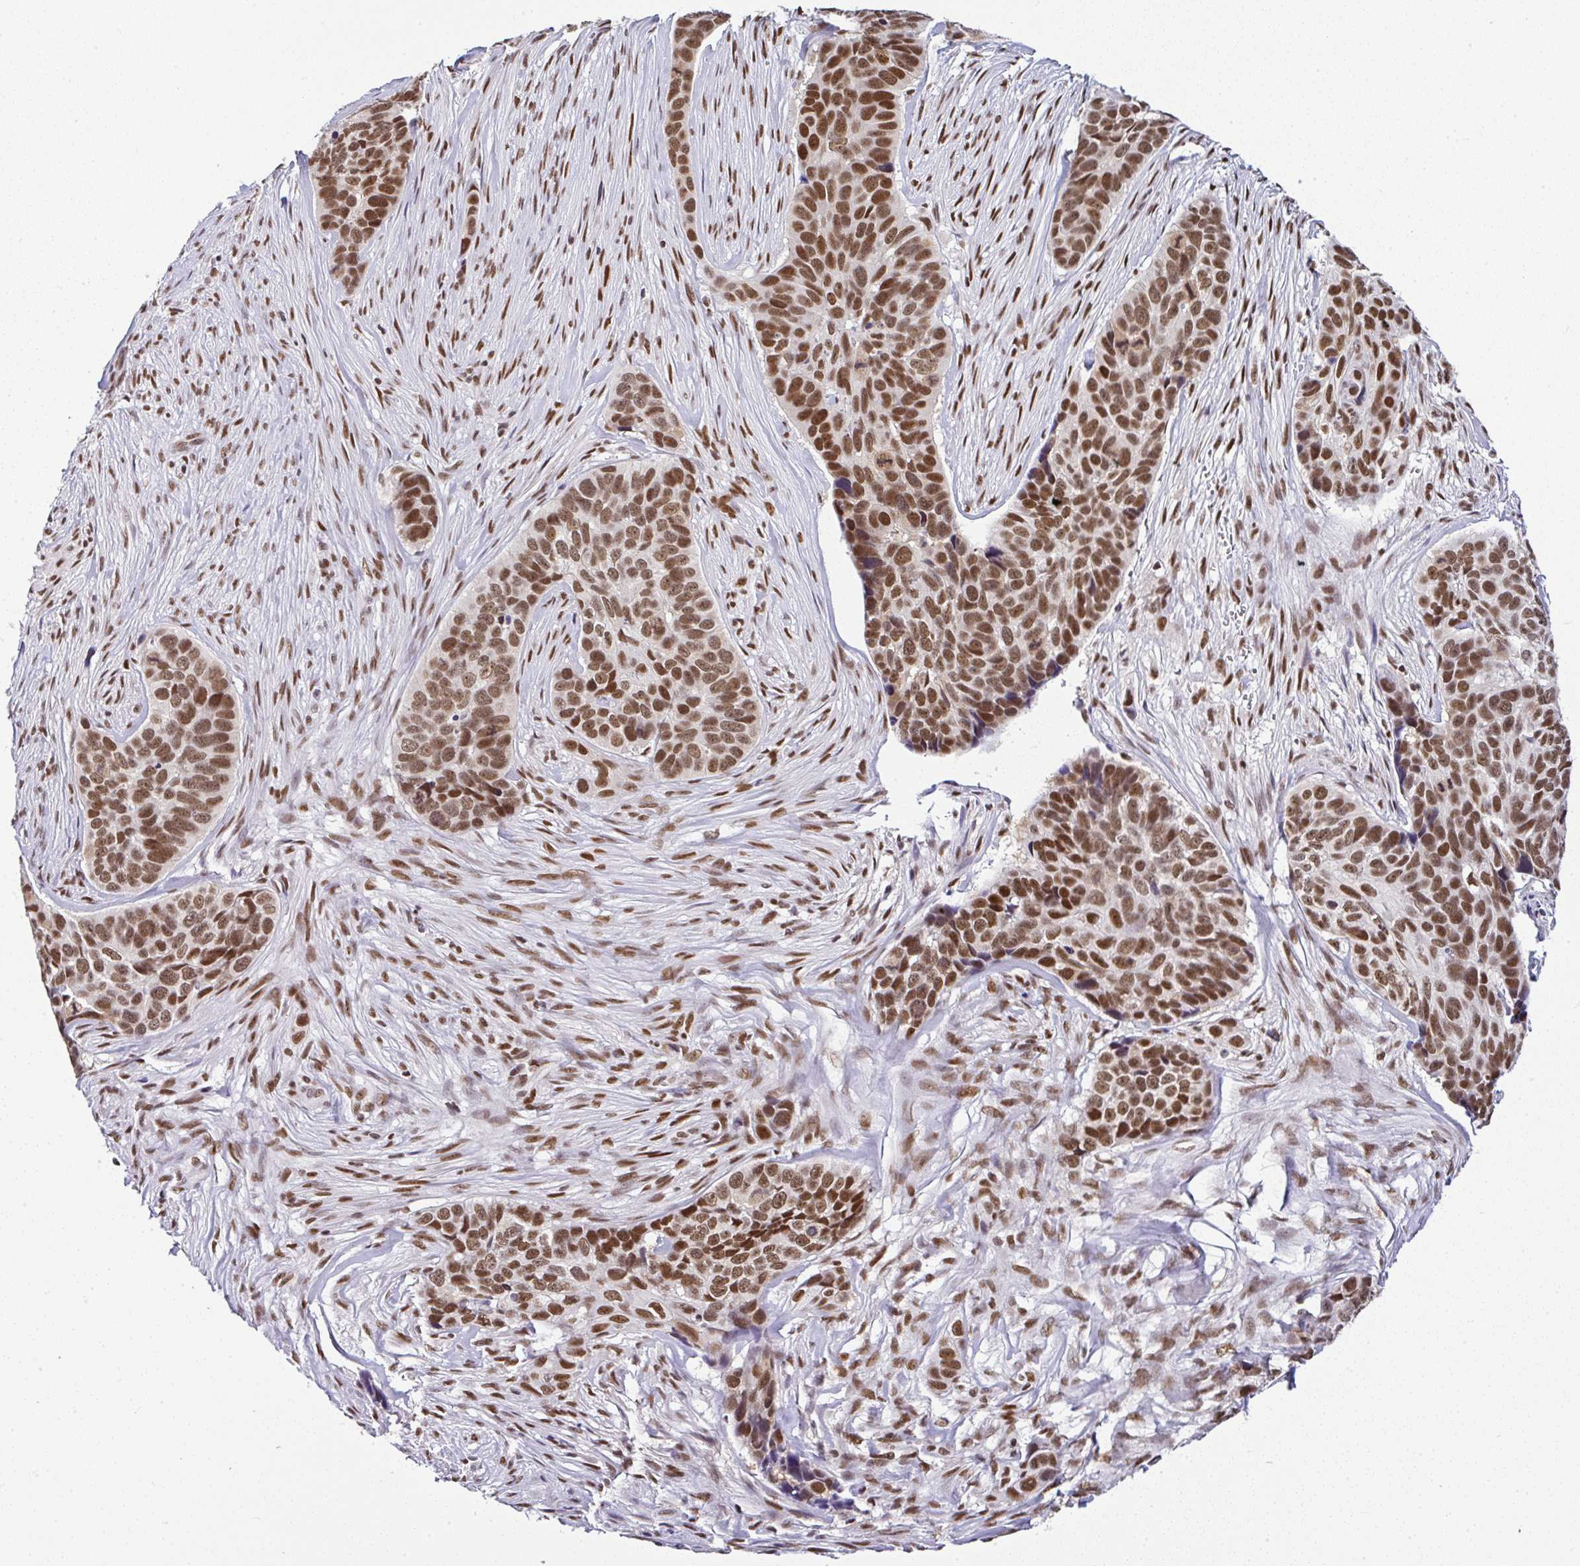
{"staining": {"intensity": "moderate", "quantity": ">75%", "location": "nuclear"}, "tissue": "skin cancer", "cell_type": "Tumor cells", "image_type": "cancer", "snomed": [{"axis": "morphology", "description": "Basal cell carcinoma"}, {"axis": "topography", "description": "Skin"}], "caption": "Skin cancer tissue displays moderate nuclear expression in approximately >75% of tumor cells, visualized by immunohistochemistry.", "gene": "DR1", "patient": {"sex": "female", "age": 82}}